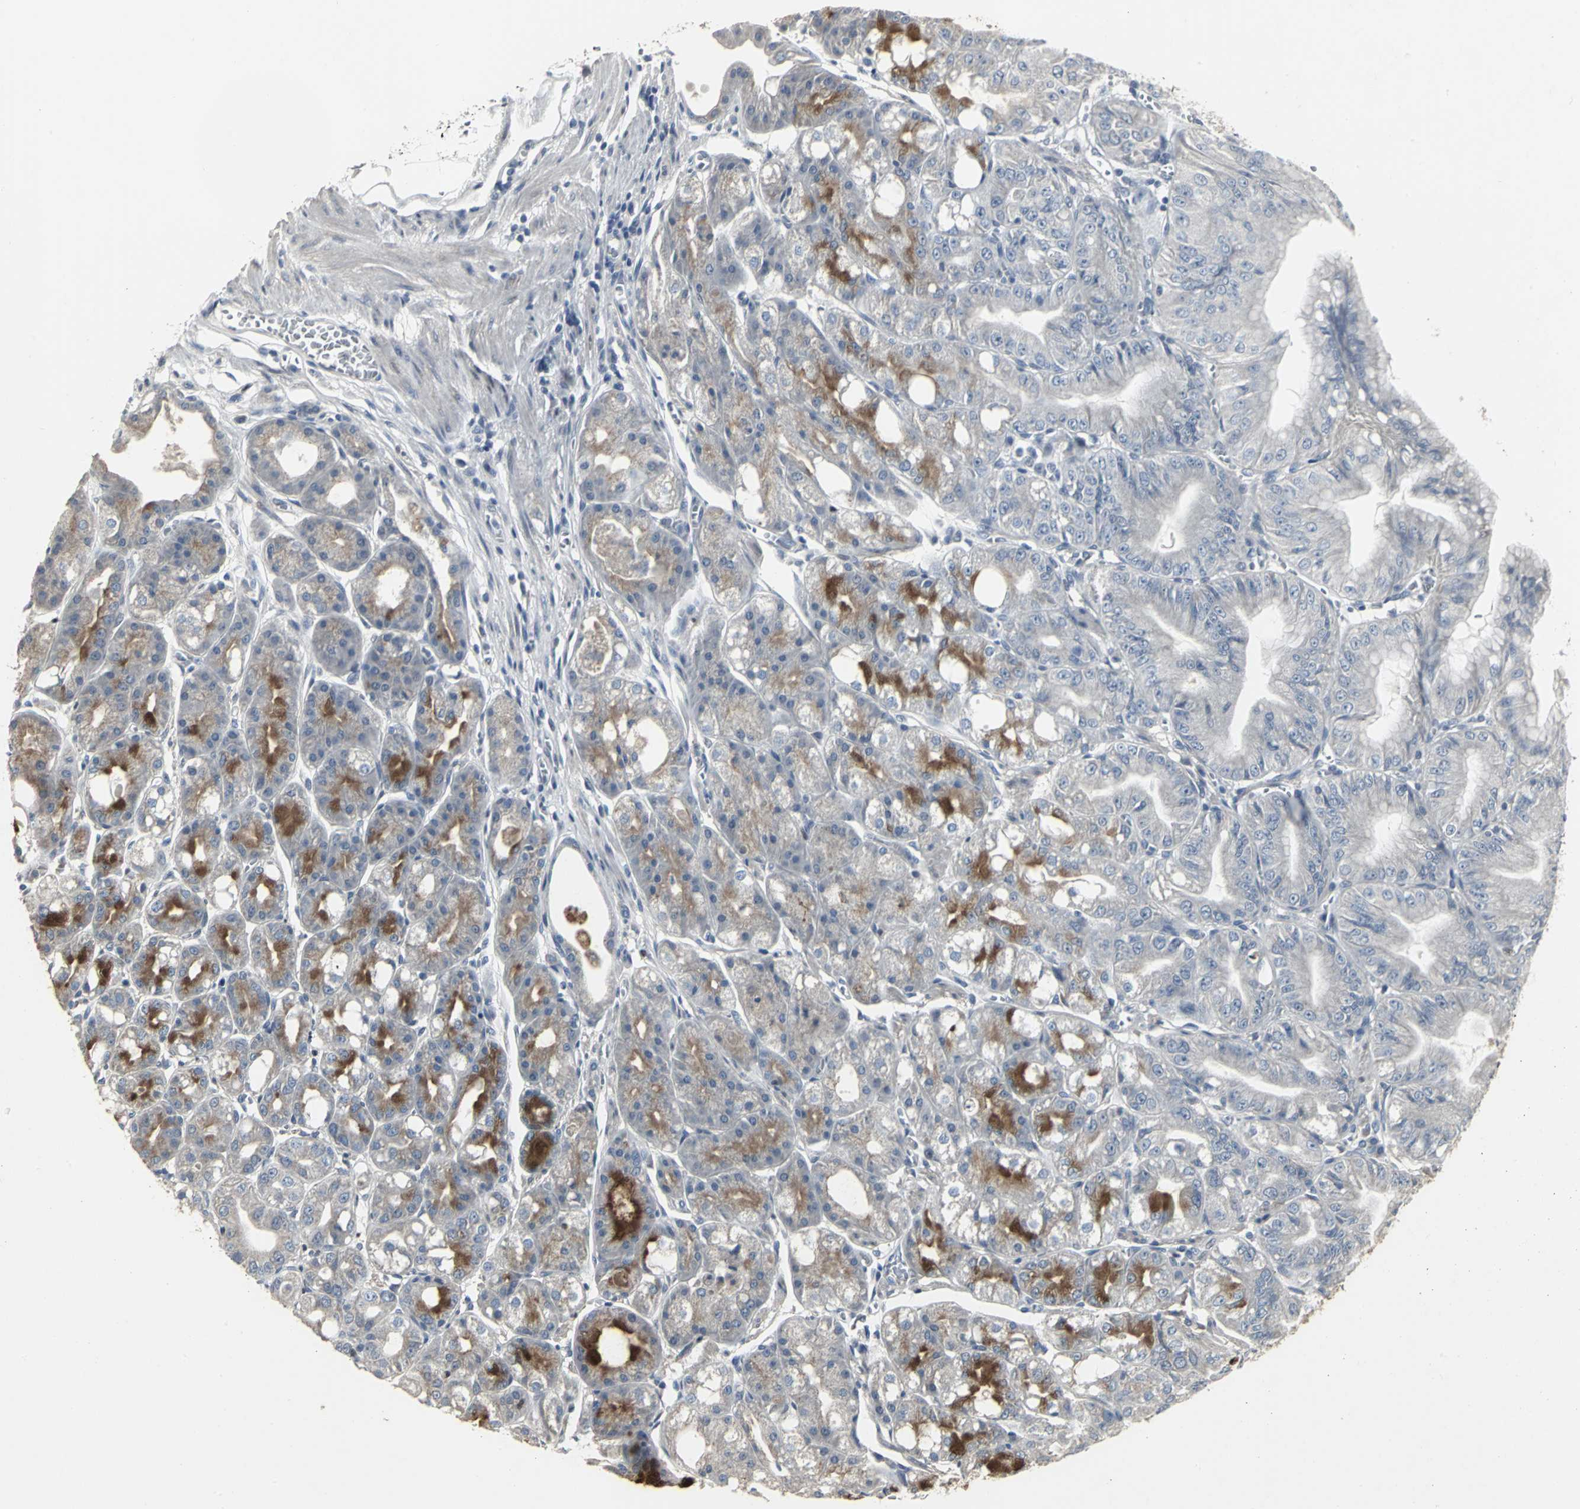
{"staining": {"intensity": "moderate", "quantity": "25%-75%", "location": "cytoplasmic/membranous"}, "tissue": "stomach", "cell_type": "Glandular cells", "image_type": "normal", "snomed": [{"axis": "morphology", "description": "Normal tissue, NOS"}, {"axis": "topography", "description": "Stomach, lower"}], "caption": "Moderate cytoplasmic/membranous expression for a protein is identified in about 25%-75% of glandular cells of unremarkable stomach using immunohistochemistry.", "gene": "SRF", "patient": {"sex": "male", "age": 71}}